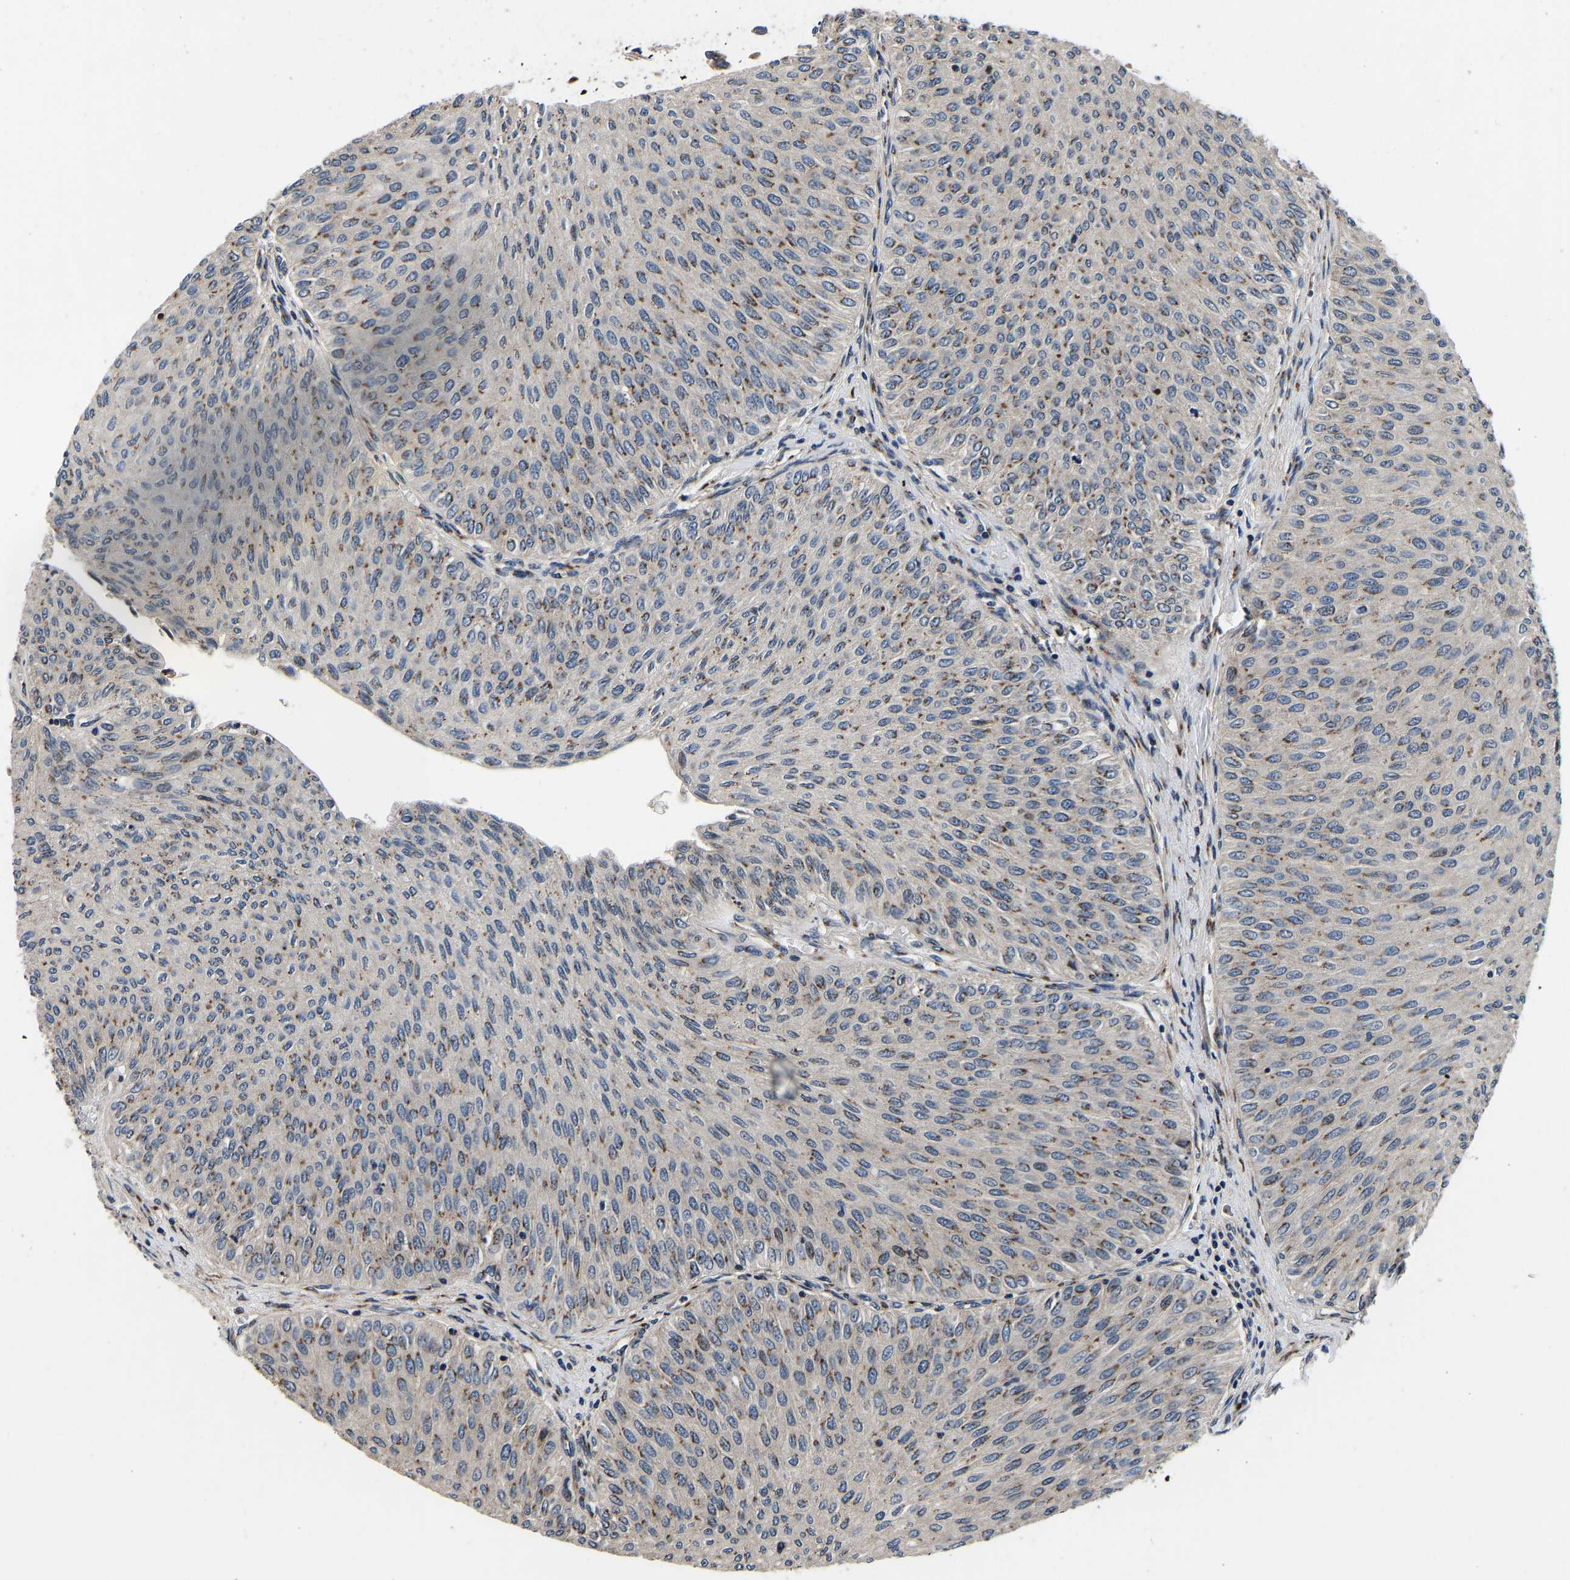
{"staining": {"intensity": "moderate", "quantity": "25%-75%", "location": "cytoplasmic/membranous"}, "tissue": "urothelial cancer", "cell_type": "Tumor cells", "image_type": "cancer", "snomed": [{"axis": "morphology", "description": "Urothelial carcinoma, Low grade"}, {"axis": "topography", "description": "Urinary bladder"}], "caption": "Protein analysis of low-grade urothelial carcinoma tissue exhibits moderate cytoplasmic/membranous staining in about 25%-75% of tumor cells.", "gene": "RABAC1", "patient": {"sex": "male", "age": 78}}